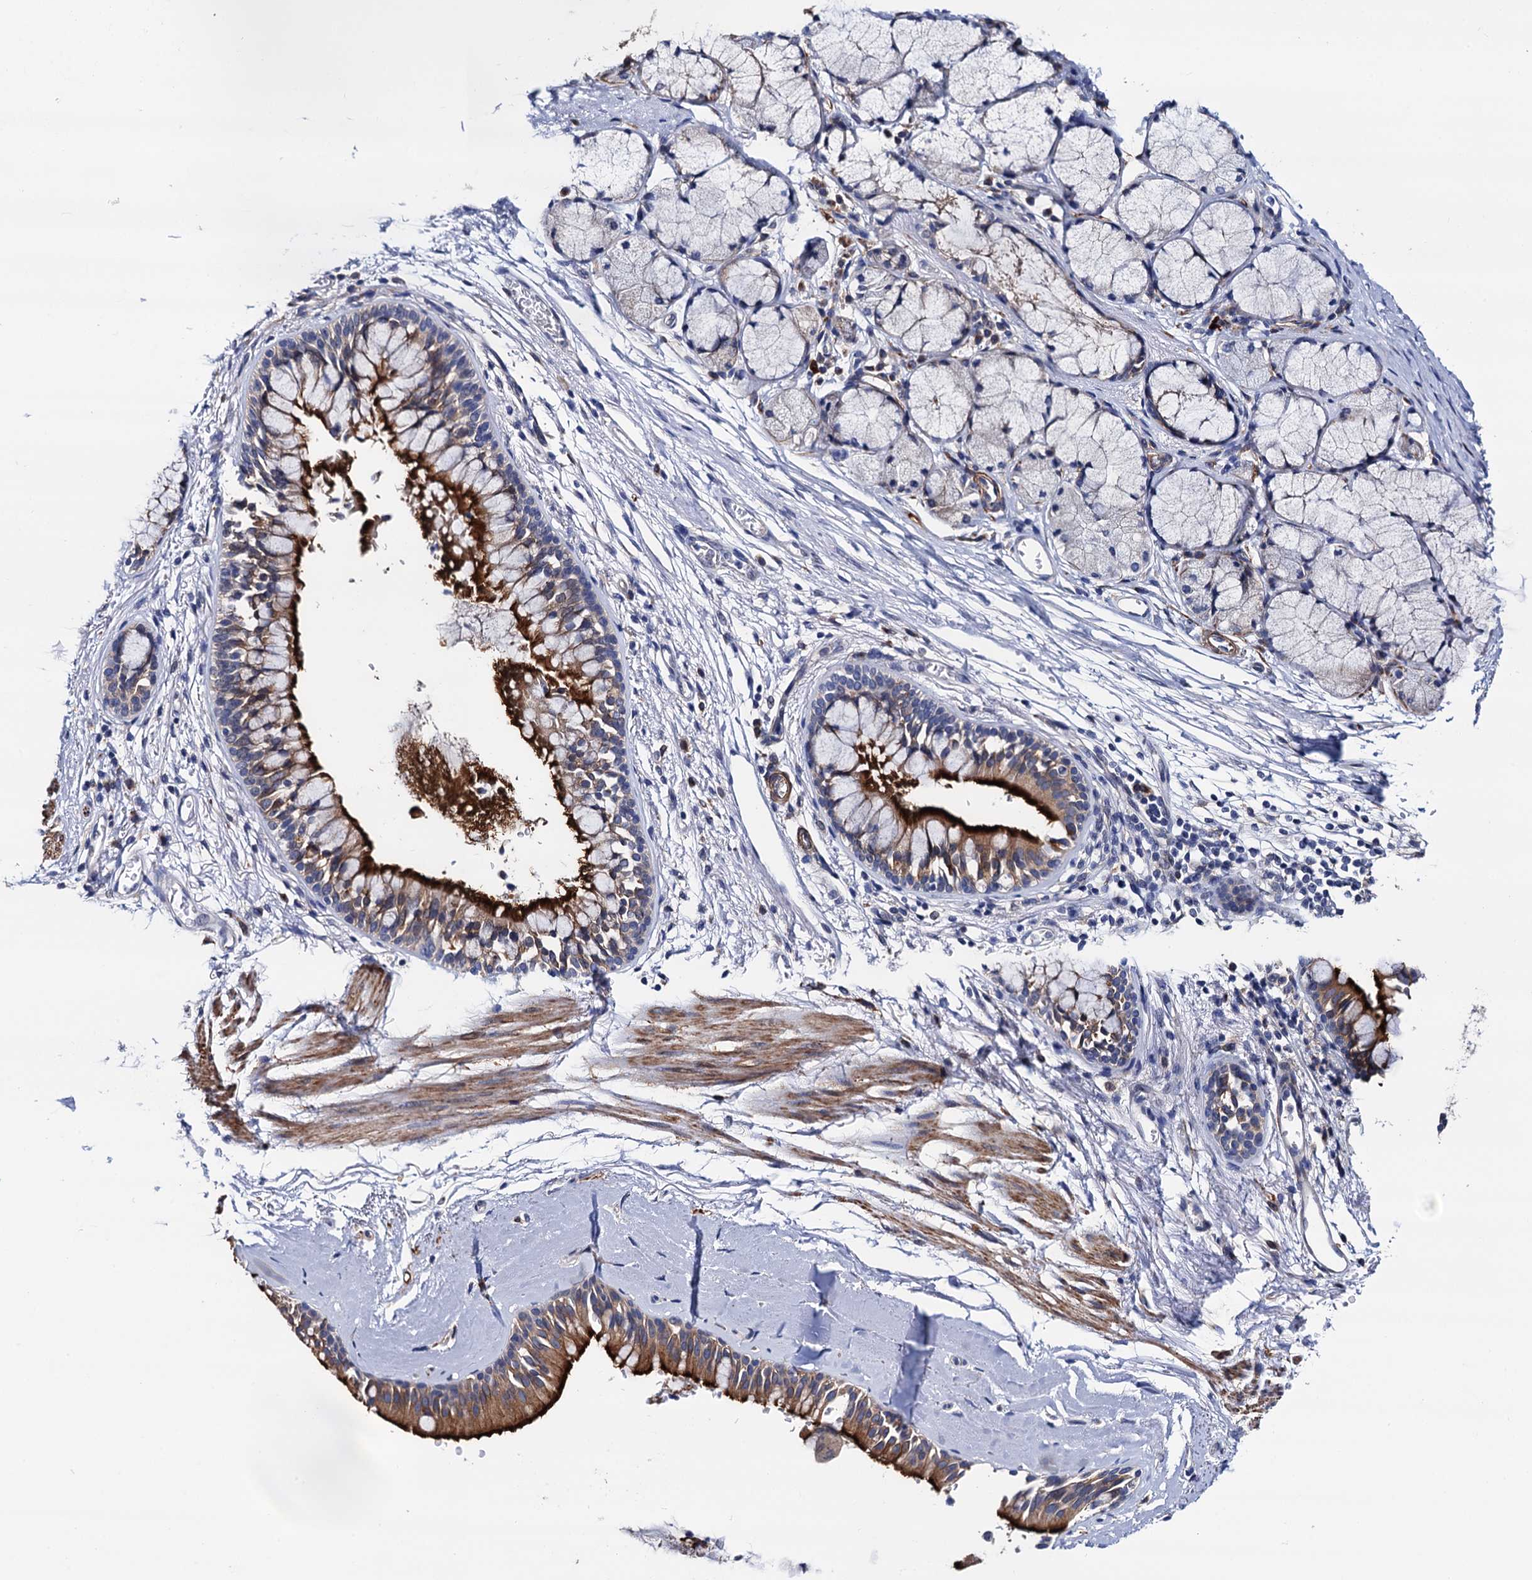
{"staining": {"intensity": "strong", "quantity": ">75%", "location": "cytoplasmic/membranous"}, "tissue": "bronchus", "cell_type": "Respiratory epithelial cells", "image_type": "normal", "snomed": [{"axis": "morphology", "description": "Normal tissue, NOS"}, {"axis": "morphology", "description": "Inflammation, NOS"}, {"axis": "topography", "description": "Cartilage tissue"}, {"axis": "topography", "description": "Bronchus"}, {"axis": "topography", "description": "Lung"}], "caption": "The immunohistochemical stain shows strong cytoplasmic/membranous expression in respiratory epithelial cells of normal bronchus.", "gene": "ZDHHC18", "patient": {"sex": "female", "age": 64}}